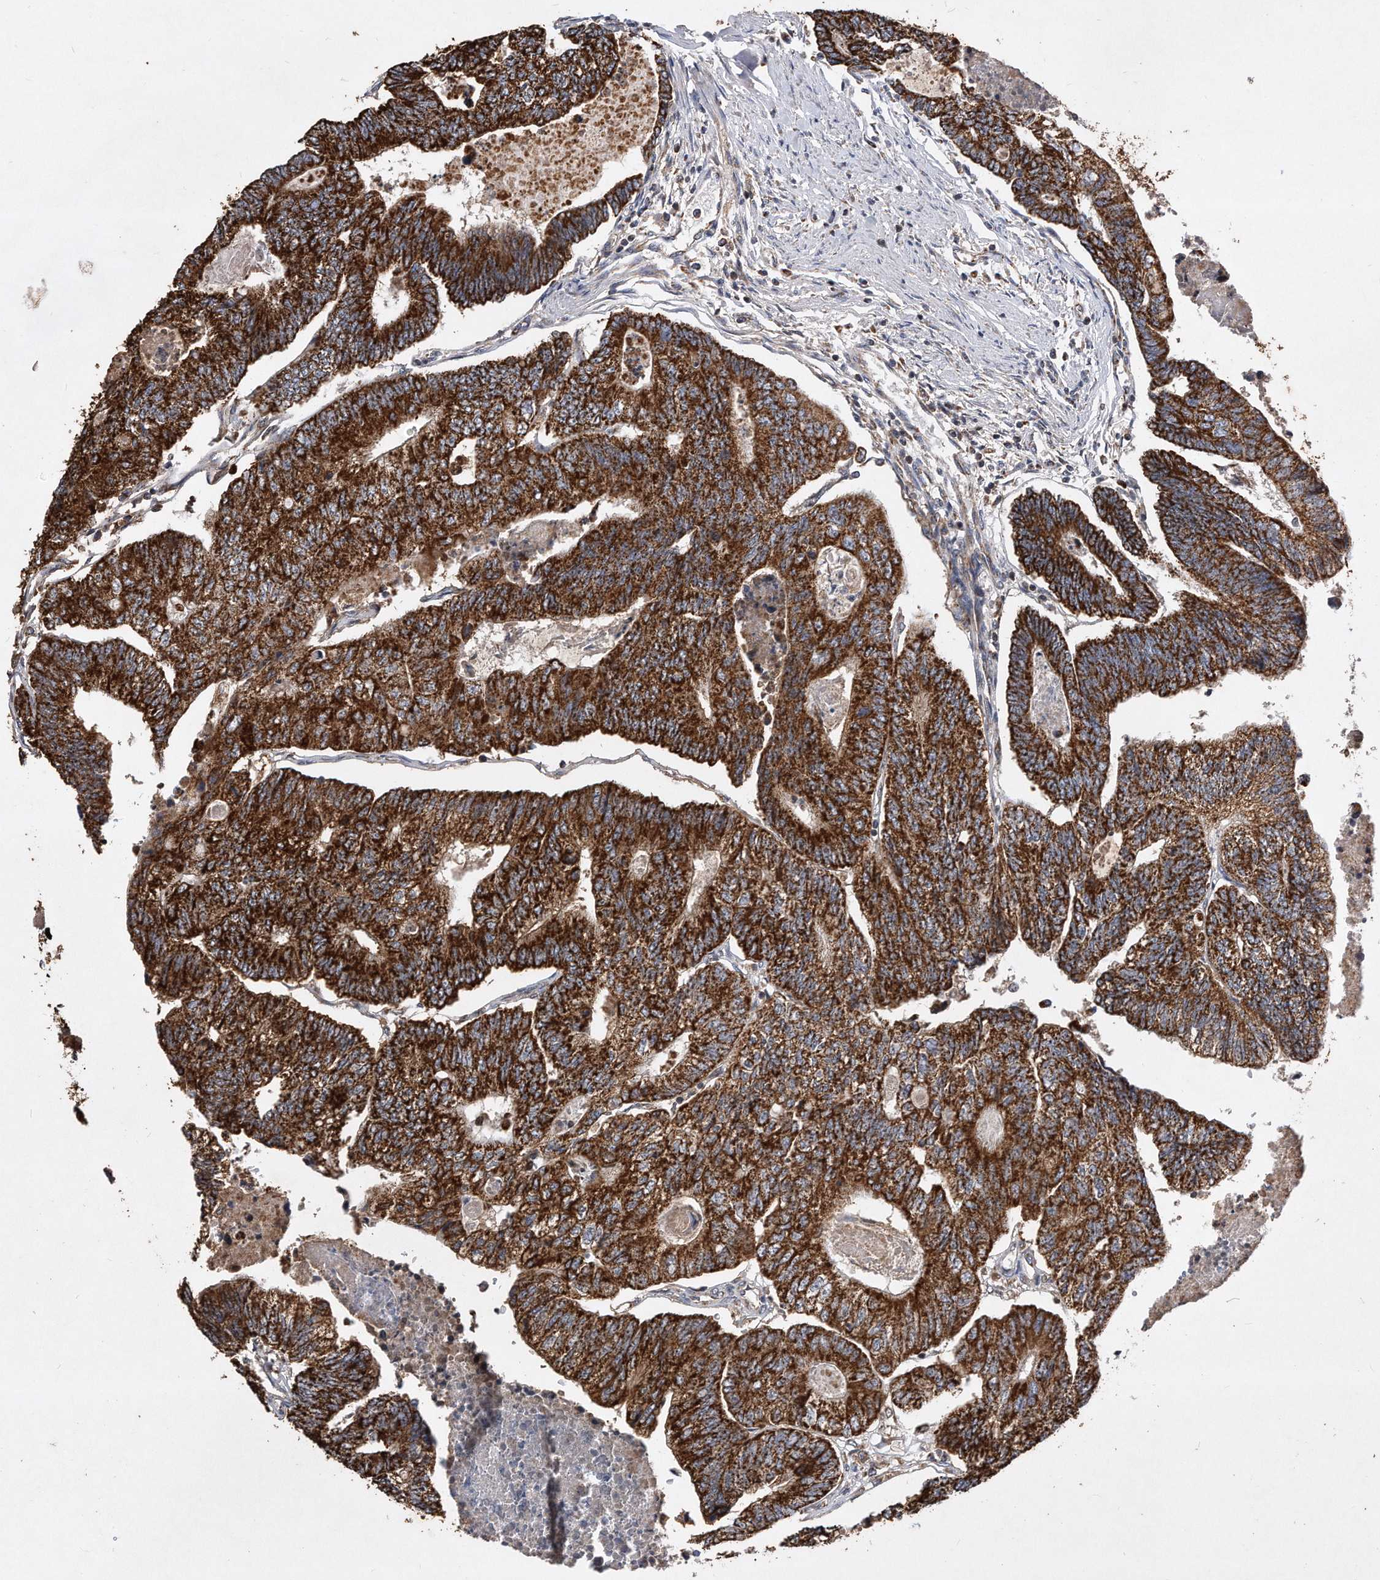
{"staining": {"intensity": "strong", "quantity": ">75%", "location": "cytoplasmic/membranous"}, "tissue": "colorectal cancer", "cell_type": "Tumor cells", "image_type": "cancer", "snomed": [{"axis": "morphology", "description": "Adenocarcinoma, NOS"}, {"axis": "topography", "description": "Colon"}], "caption": "Immunohistochemistry (IHC) of human colorectal cancer exhibits high levels of strong cytoplasmic/membranous staining in about >75% of tumor cells. (DAB IHC, brown staining for protein, blue staining for nuclei).", "gene": "PPP5C", "patient": {"sex": "female", "age": 67}}